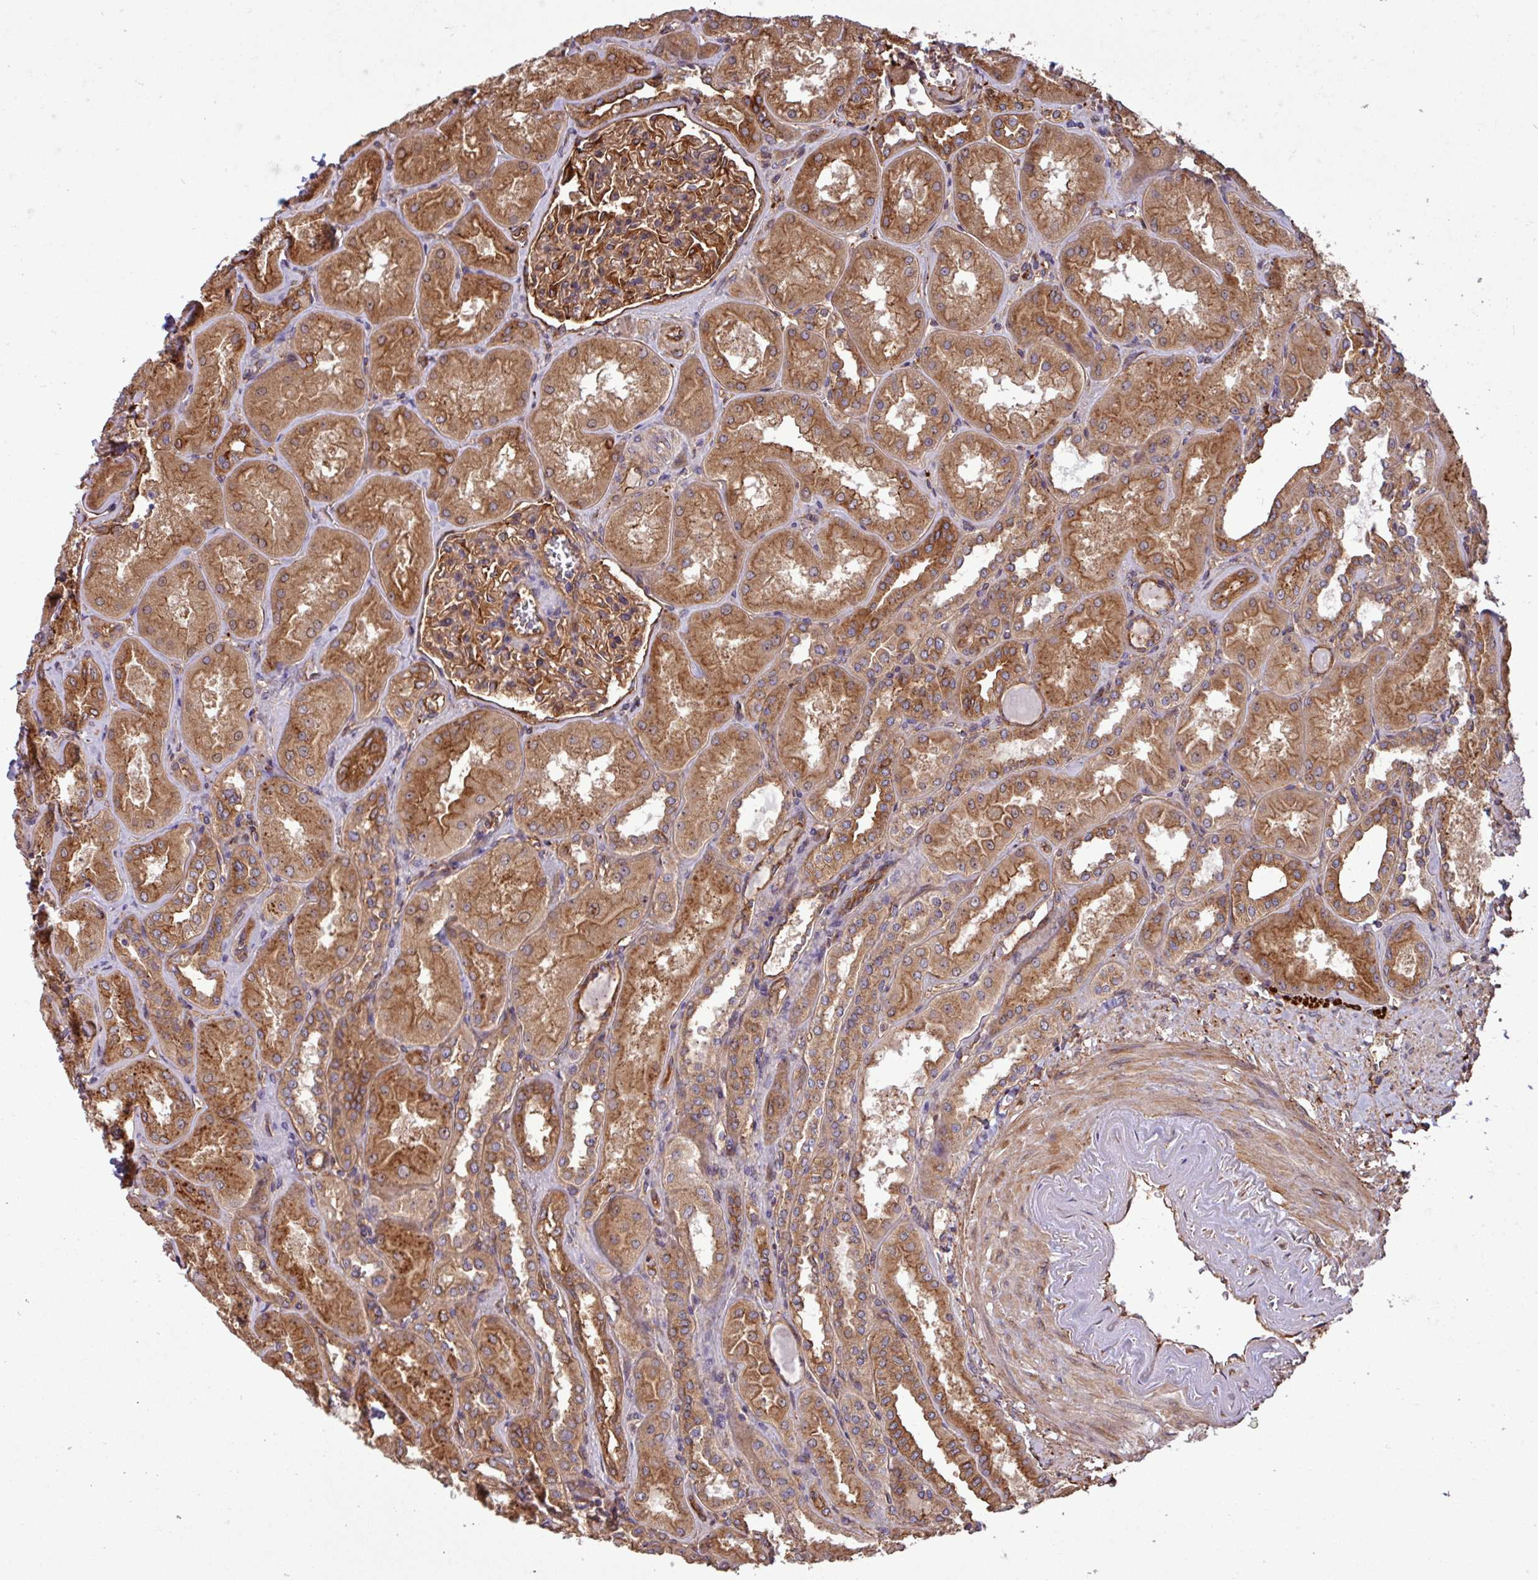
{"staining": {"intensity": "strong", "quantity": ">75%", "location": "cytoplasmic/membranous"}, "tissue": "kidney", "cell_type": "Cells in glomeruli", "image_type": "normal", "snomed": [{"axis": "morphology", "description": "Normal tissue, NOS"}, {"axis": "topography", "description": "Kidney"}], "caption": "A brown stain labels strong cytoplasmic/membranous positivity of a protein in cells in glomeruli of unremarkable human kidney.", "gene": "ZNF300", "patient": {"sex": "male", "age": 61}}